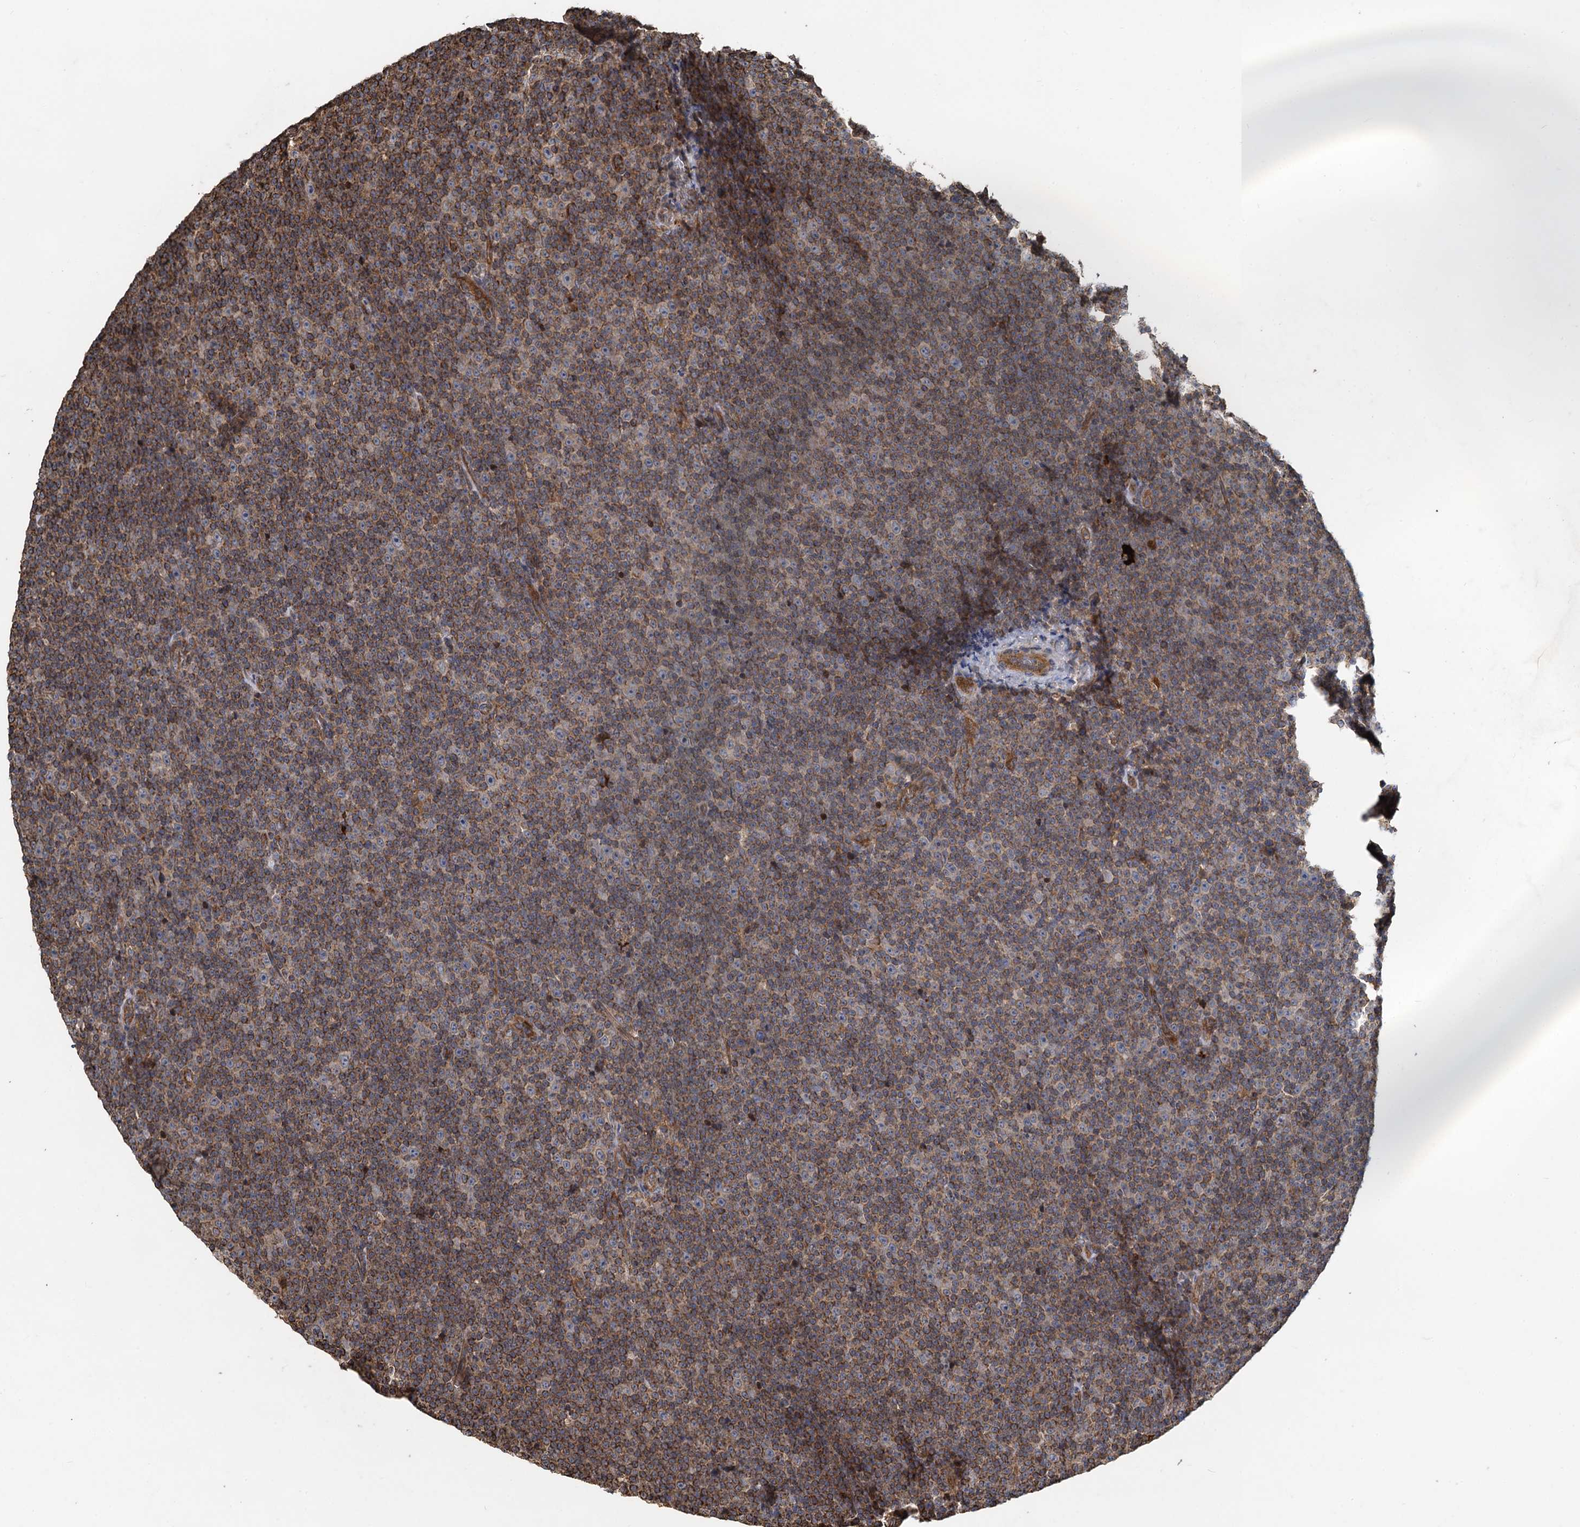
{"staining": {"intensity": "moderate", "quantity": ">75%", "location": "cytoplasmic/membranous"}, "tissue": "lymphoma", "cell_type": "Tumor cells", "image_type": "cancer", "snomed": [{"axis": "morphology", "description": "Malignant lymphoma, non-Hodgkin's type, Low grade"}, {"axis": "topography", "description": "Lymph node"}], "caption": "Immunohistochemistry (IHC) micrograph of neoplastic tissue: malignant lymphoma, non-Hodgkin's type (low-grade) stained using immunohistochemistry exhibits medium levels of moderate protein expression localized specifically in the cytoplasmic/membranous of tumor cells, appearing as a cytoplasmic/membranous brown color.", "gene": "SDS", "patient": {"sex": "female", "age": 67}}